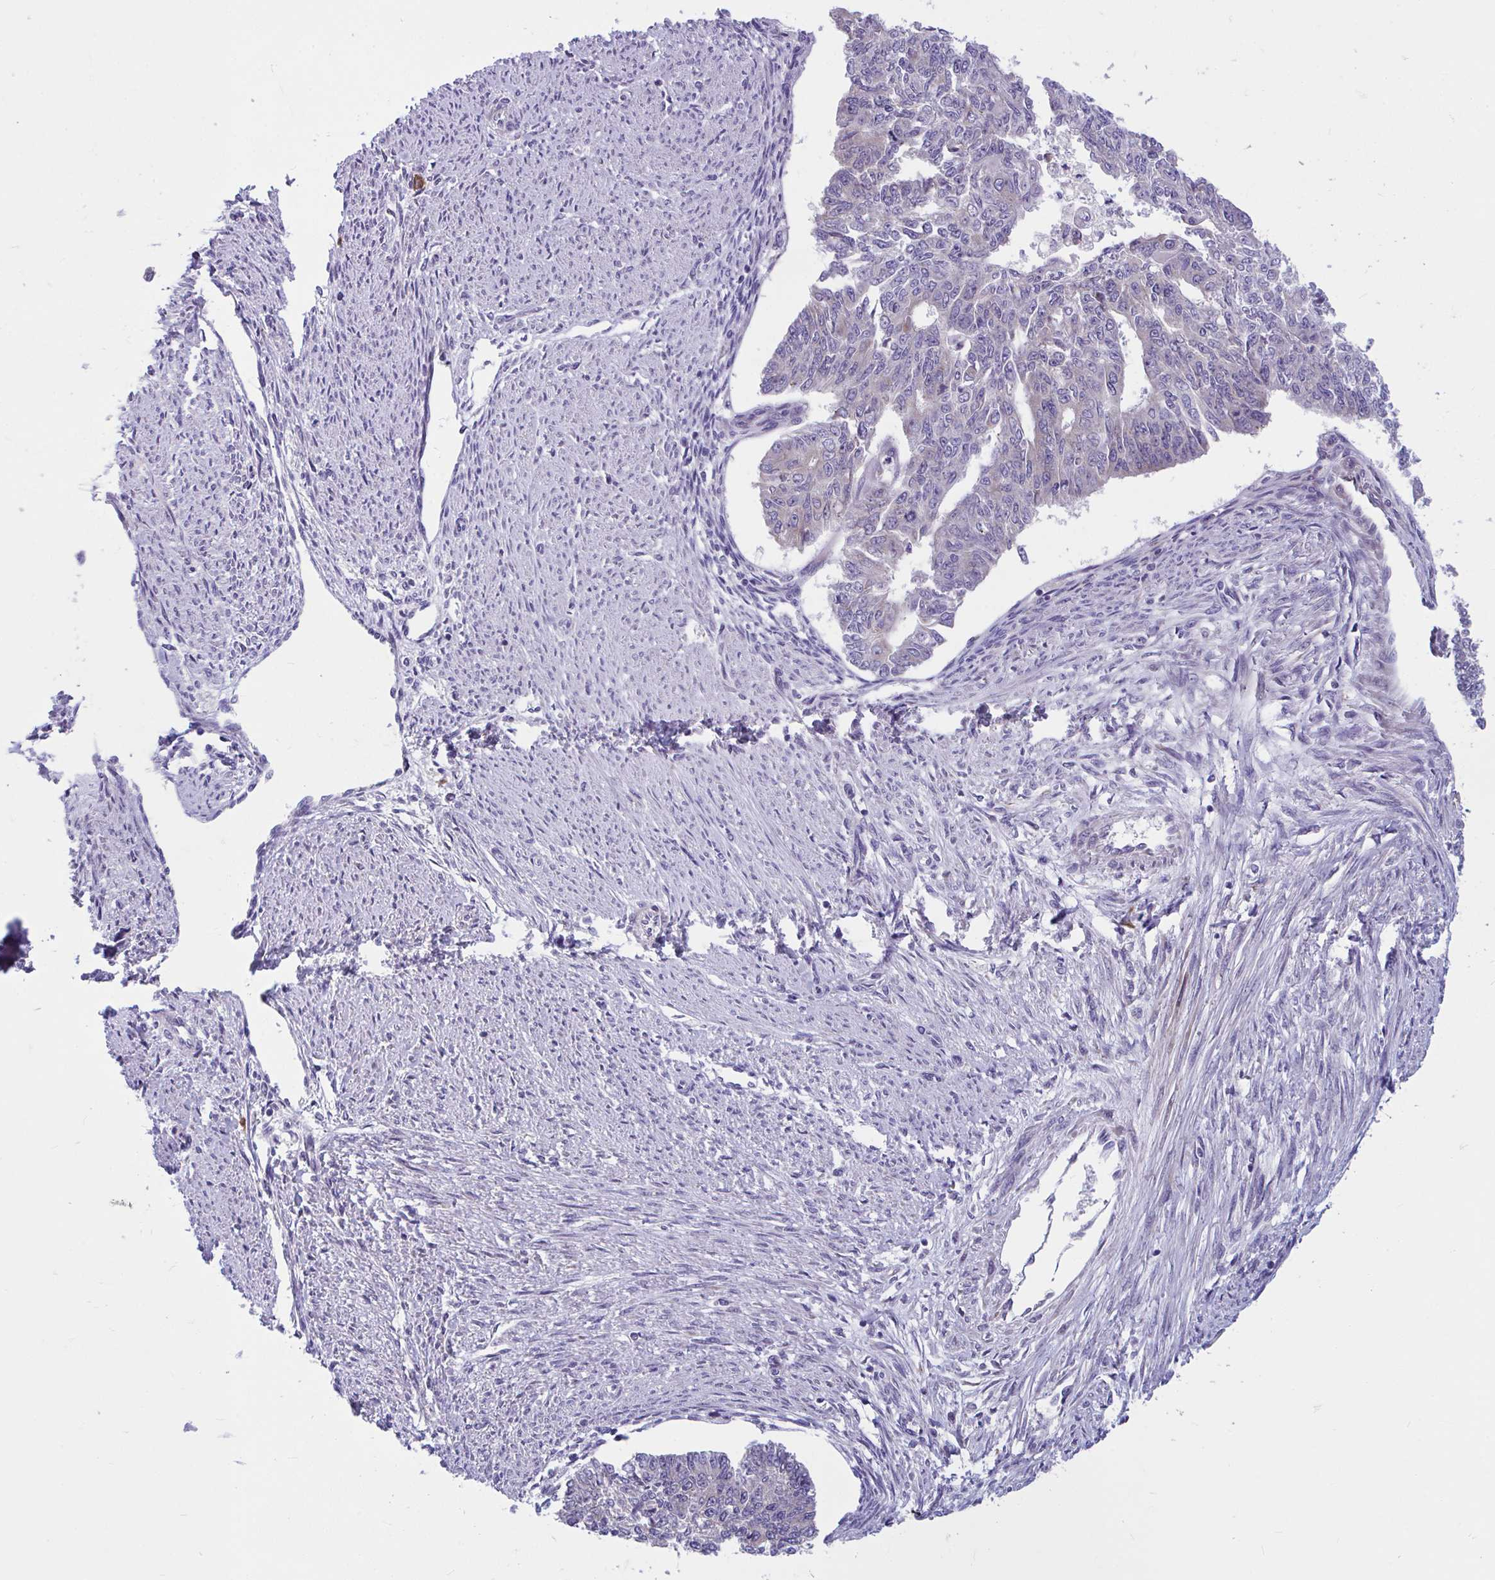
{"staining": {"intensity": "weak", "quantity": "<25%", "location": "cytoplasmic/membranous"}, "tissue": "endometrial cancer", "cell_type": "Tumor cells", "image_type": "cancer", "snomed": [{"axis": "morphology", "description": "Adenocarcinoma, NOS"}, {"axis": "topography", "description": "Endometrium"}], "caption": "This is a image of IHC staining of endometrial adenocarcinoma, which shows no expression in tumor cells.", "gene": "WBP1", "patient": {"sex": "female", "age": 32}}